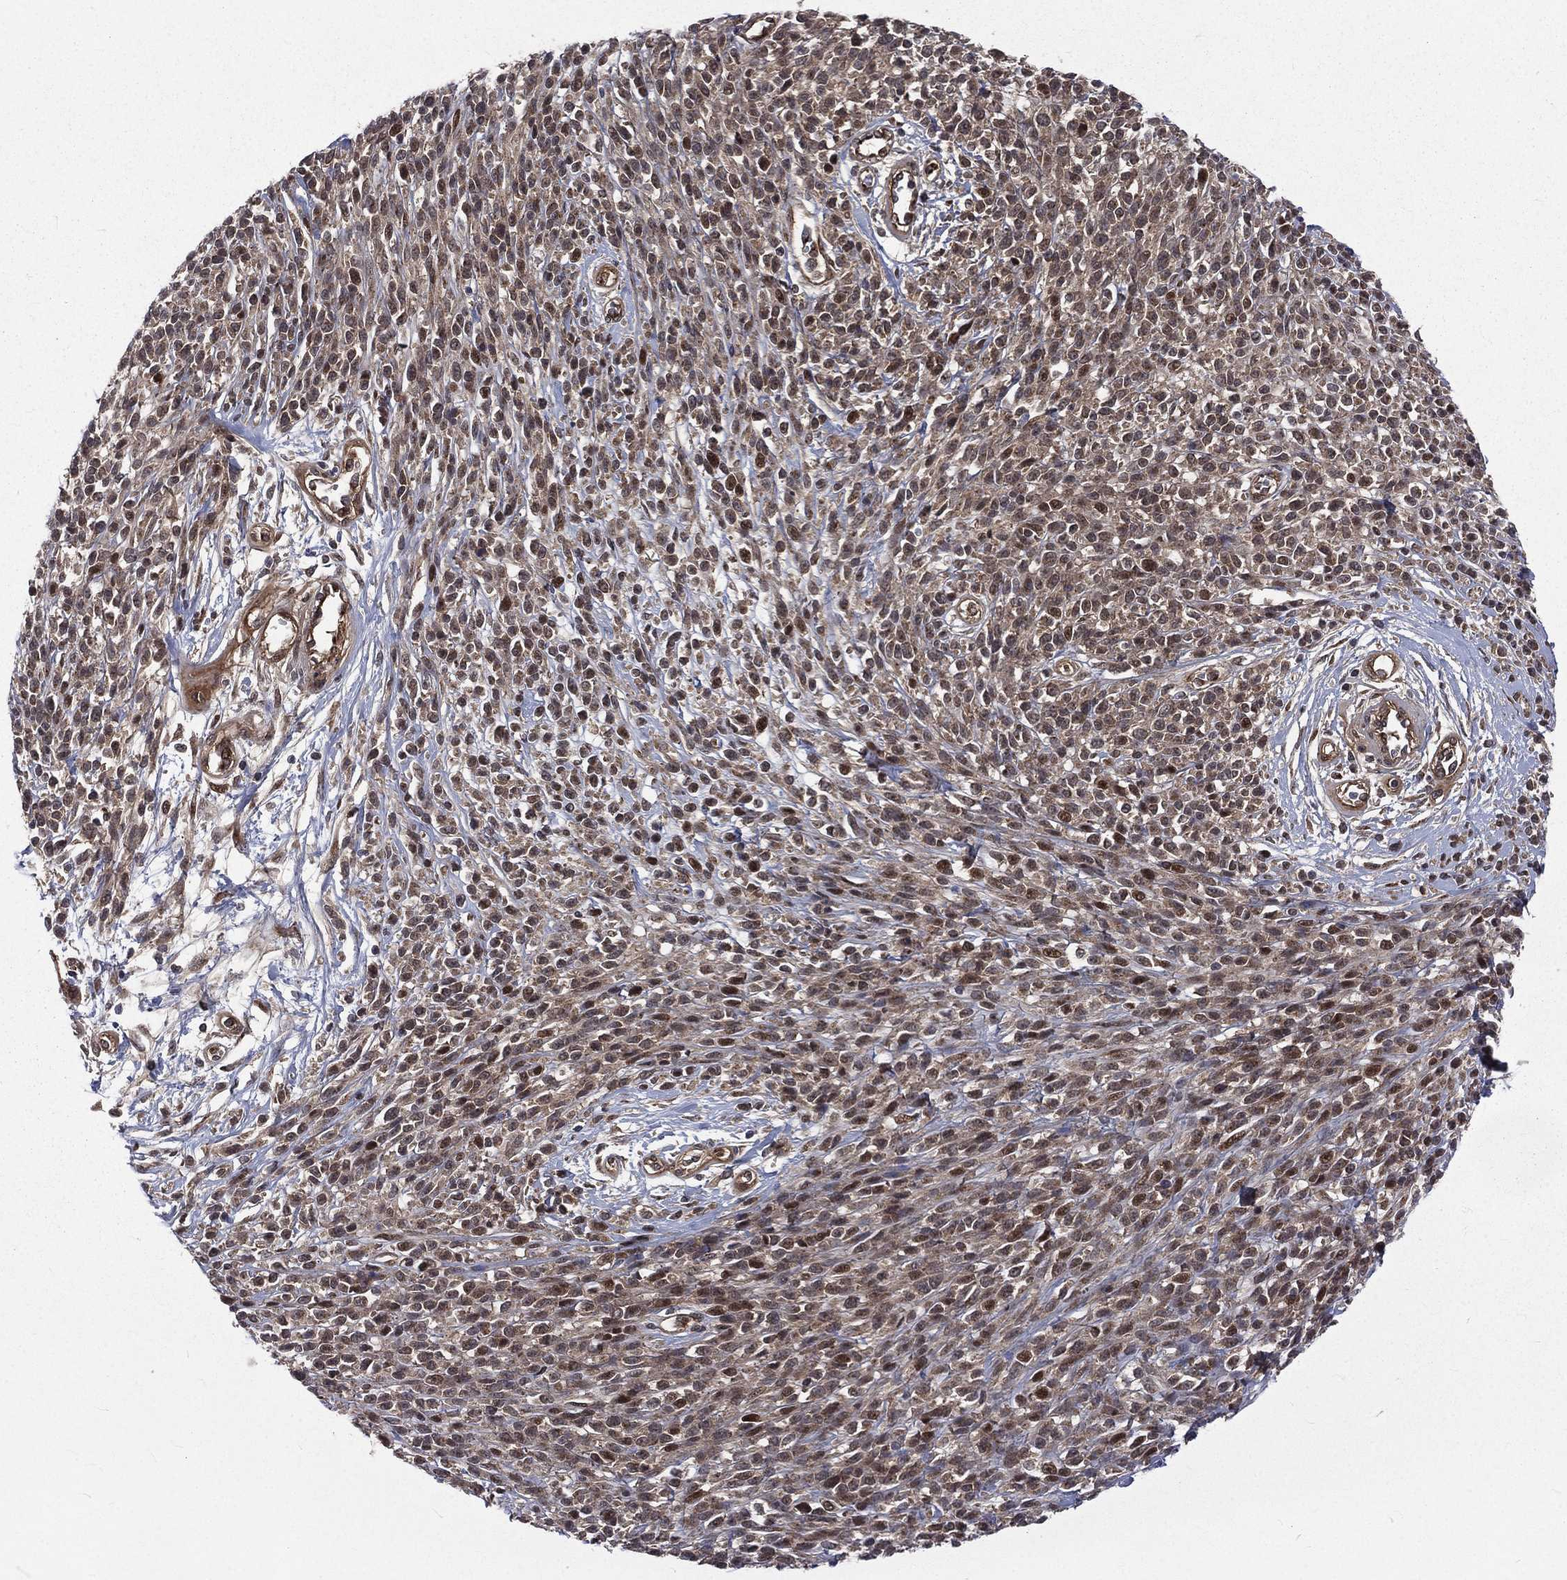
{"staining": {"intensity": "negative", "quantity": "none", "location": "none"}, "tissue": "melanoma", "cell_type": "Tumor cells", "image_type": "cancer", "snomed": [{"axis": "morphology", "description": "Malignant melanoma, NOS"}, {"axis": "topography", "description": "Skin"}, {"axis": "topography", "description": "Skin of trunk"}], "caption": "Photomicrograph shows no protein expression in tumor cells of malignant melanoma tissue. (DAB (3,3'-diaminobenzidine) immunohistochemistry, high magnification).", "gene": "ARL3", "patient": {"sex": "male", "age": 74}}